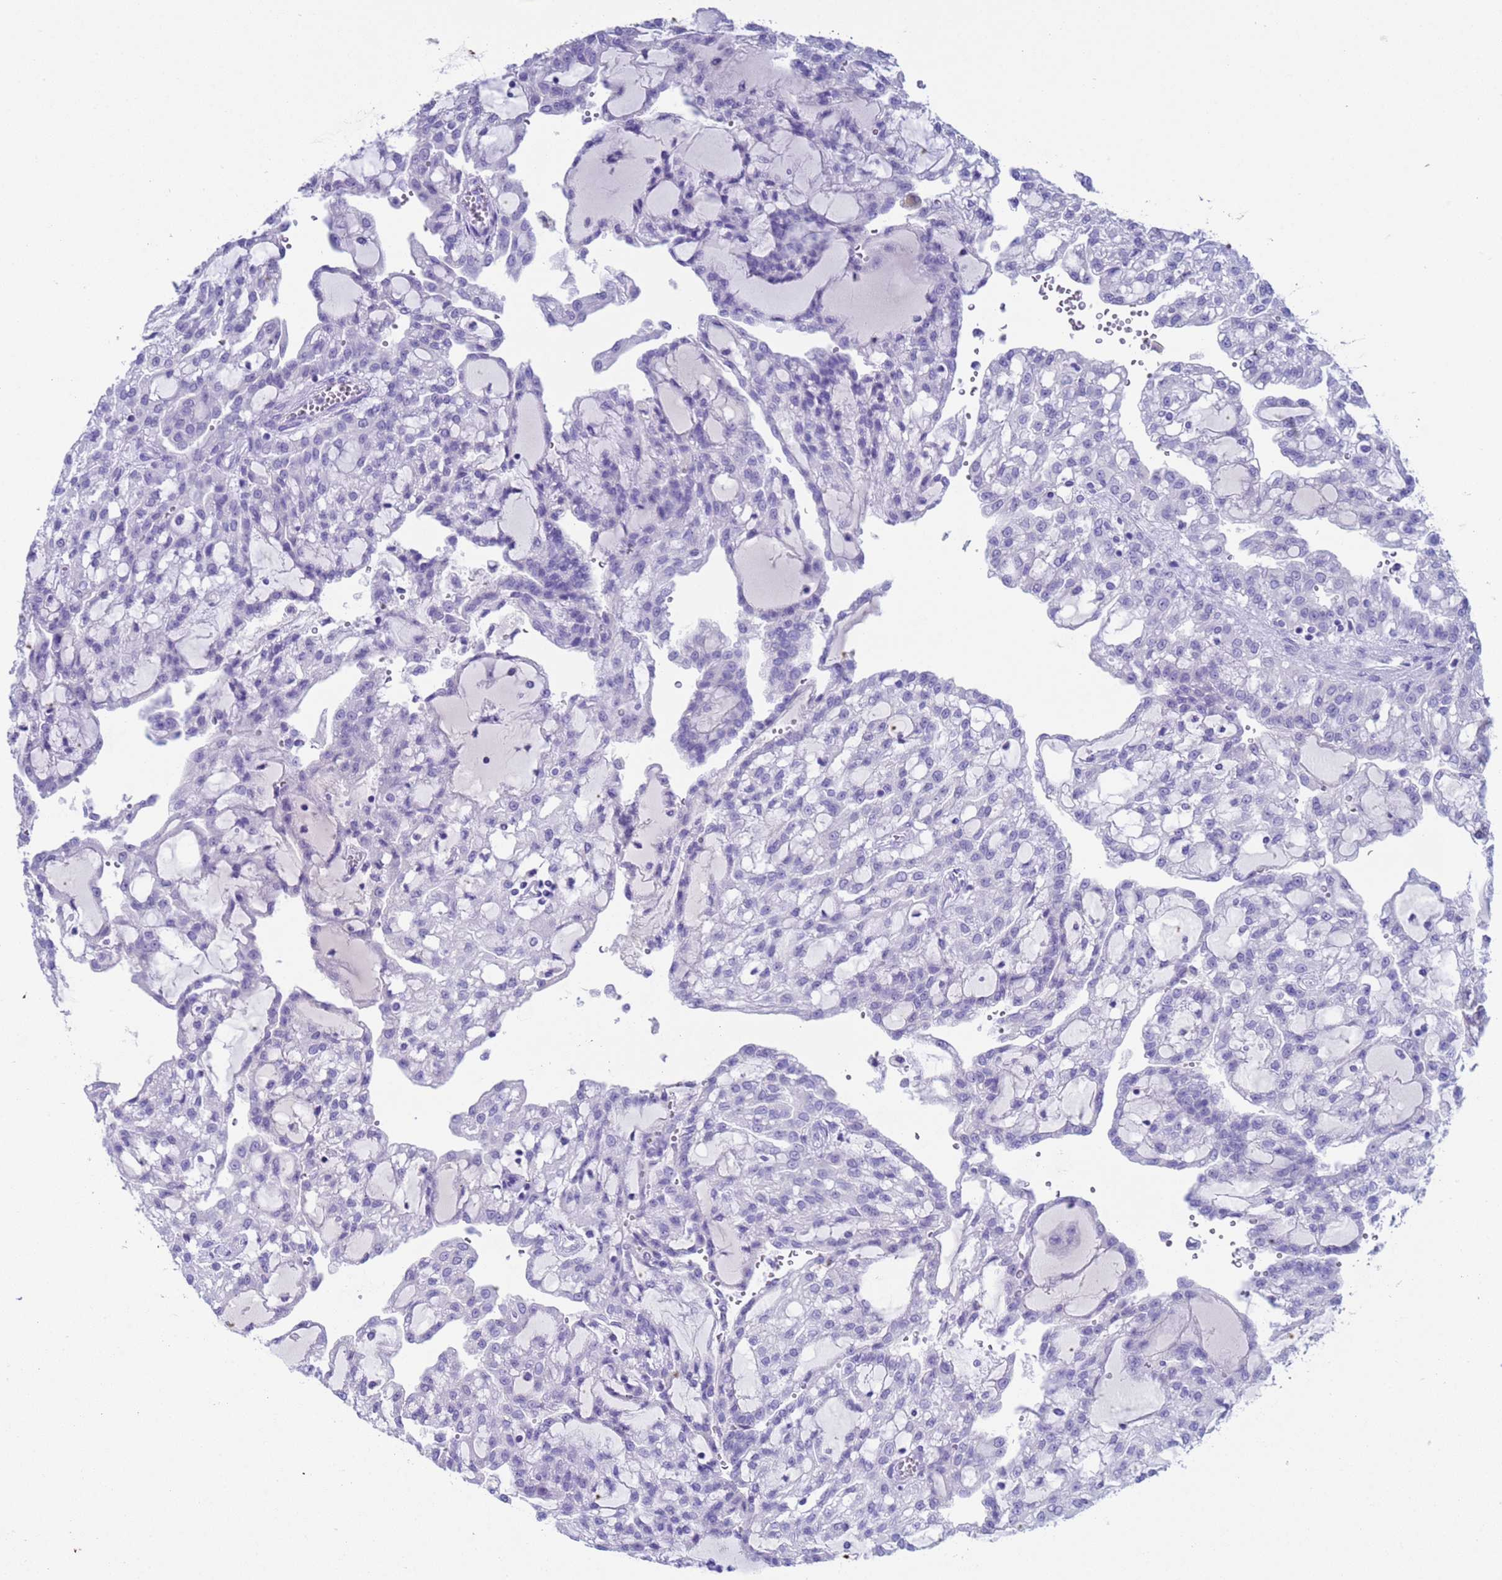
{"staining": {"intensity": "negative", "quantity": "none", "location": "none"}, "tissue": "renal cancer", "cell_type": "Tumor cells", "image_type": "cancer", "snomed": [{"axis": "morphology", "description": "Adenocarcinoma, NOS"}, {"axis": "topography", "description": "Kidney"}], "caption": "Renal adenocarcinoma was stained to show a protein in brown. There is no significant staining in tumor cells.", "gene": "CKM", "patient": {"sex": "male", "age": 63}}